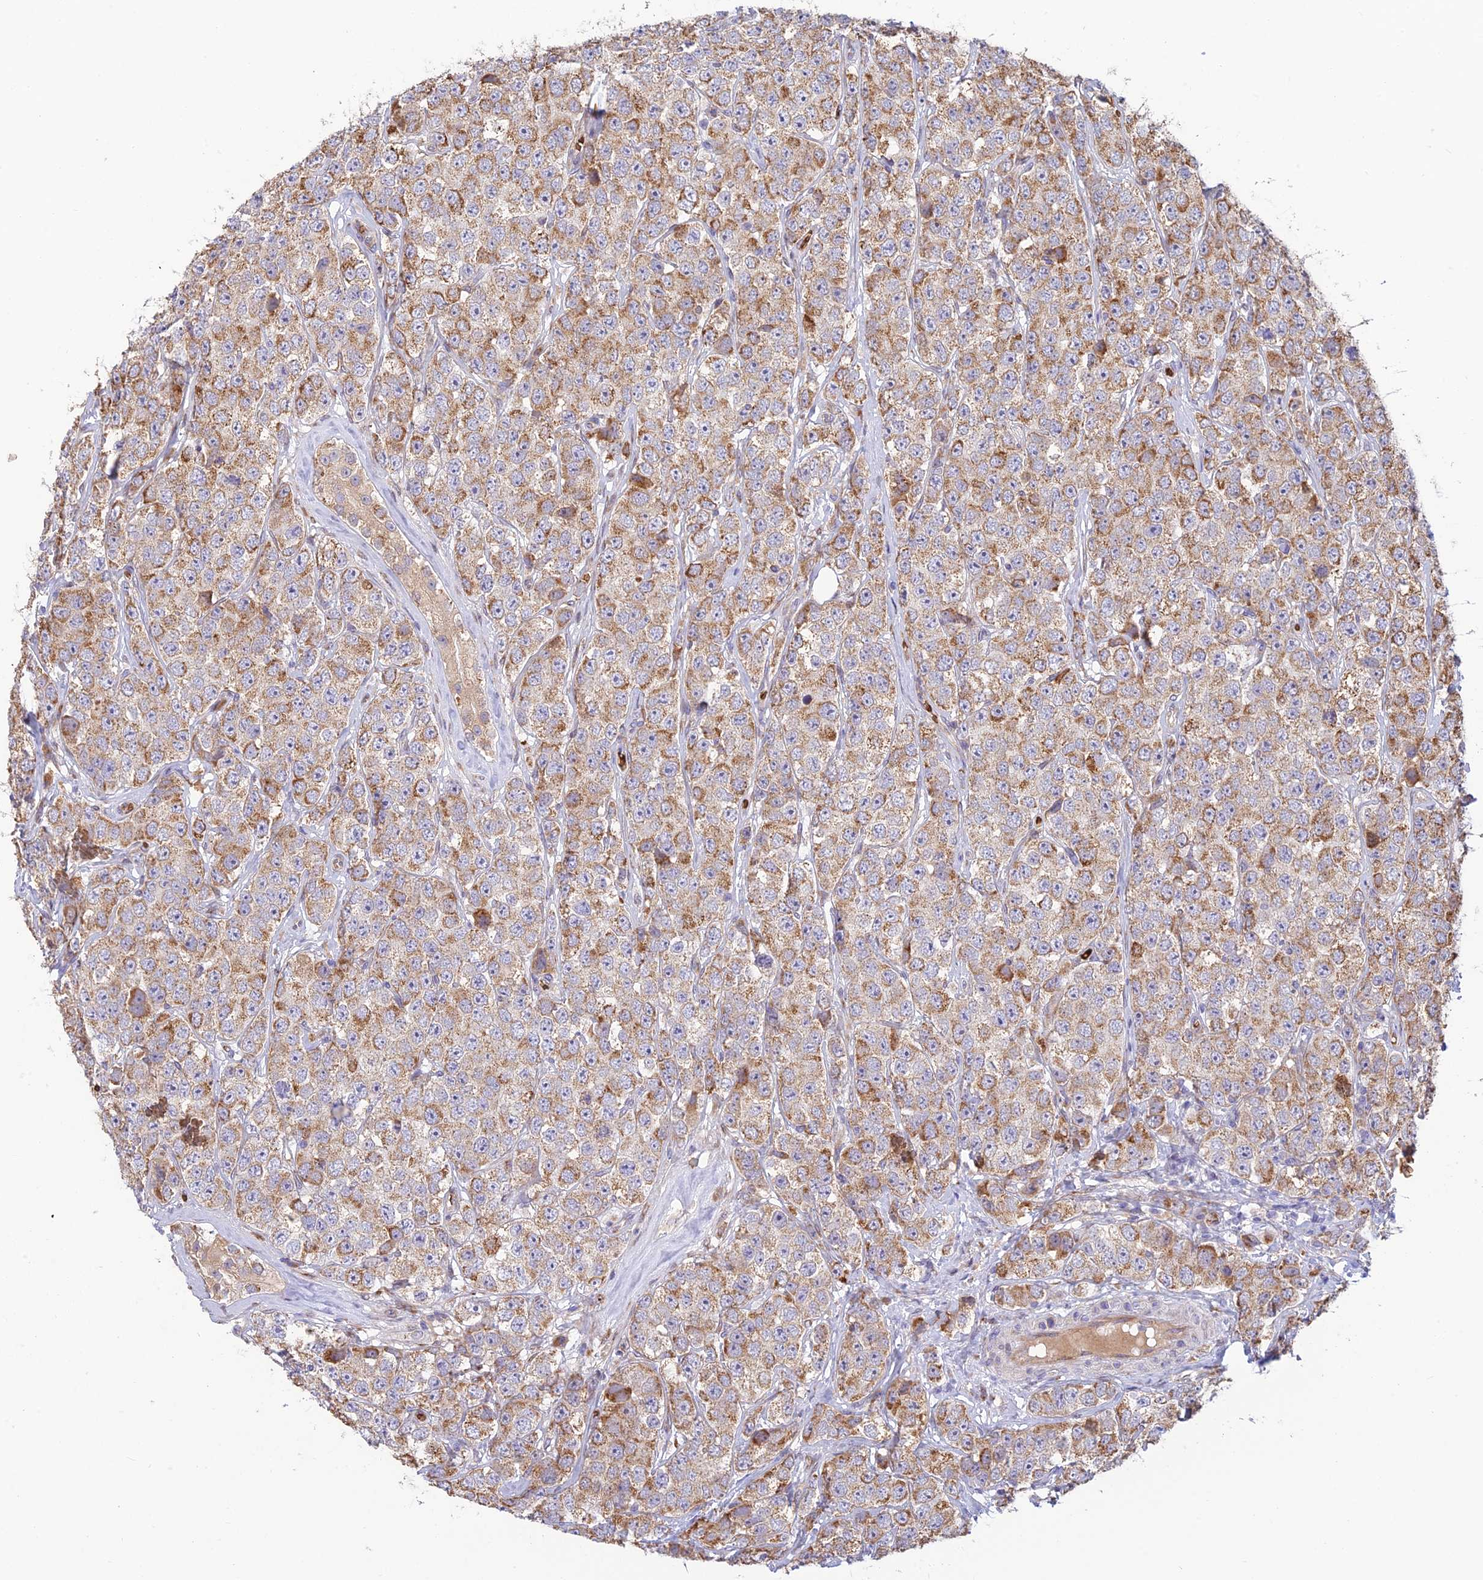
{"staining": {"intensity": "moderate", "quantity": "25%-75%", "location": "cytoplasmic/membranous"}, "tissue": "testis cancer", "cell_type": "Tumor cells", "image_type": "cancer", "snomed": [{"axis": "morphology", "description": "Seminoma, NOS"}, {"axis": "topography", "description": "Testis"}], "caption": "Testis cancer (seminoma) tissue shows moderate cytoplasmic/membranous staining in approximately 25%-75% of tumor cells", "gene": "UFSP2", "patient": {"sex": "male", "age": 28}}